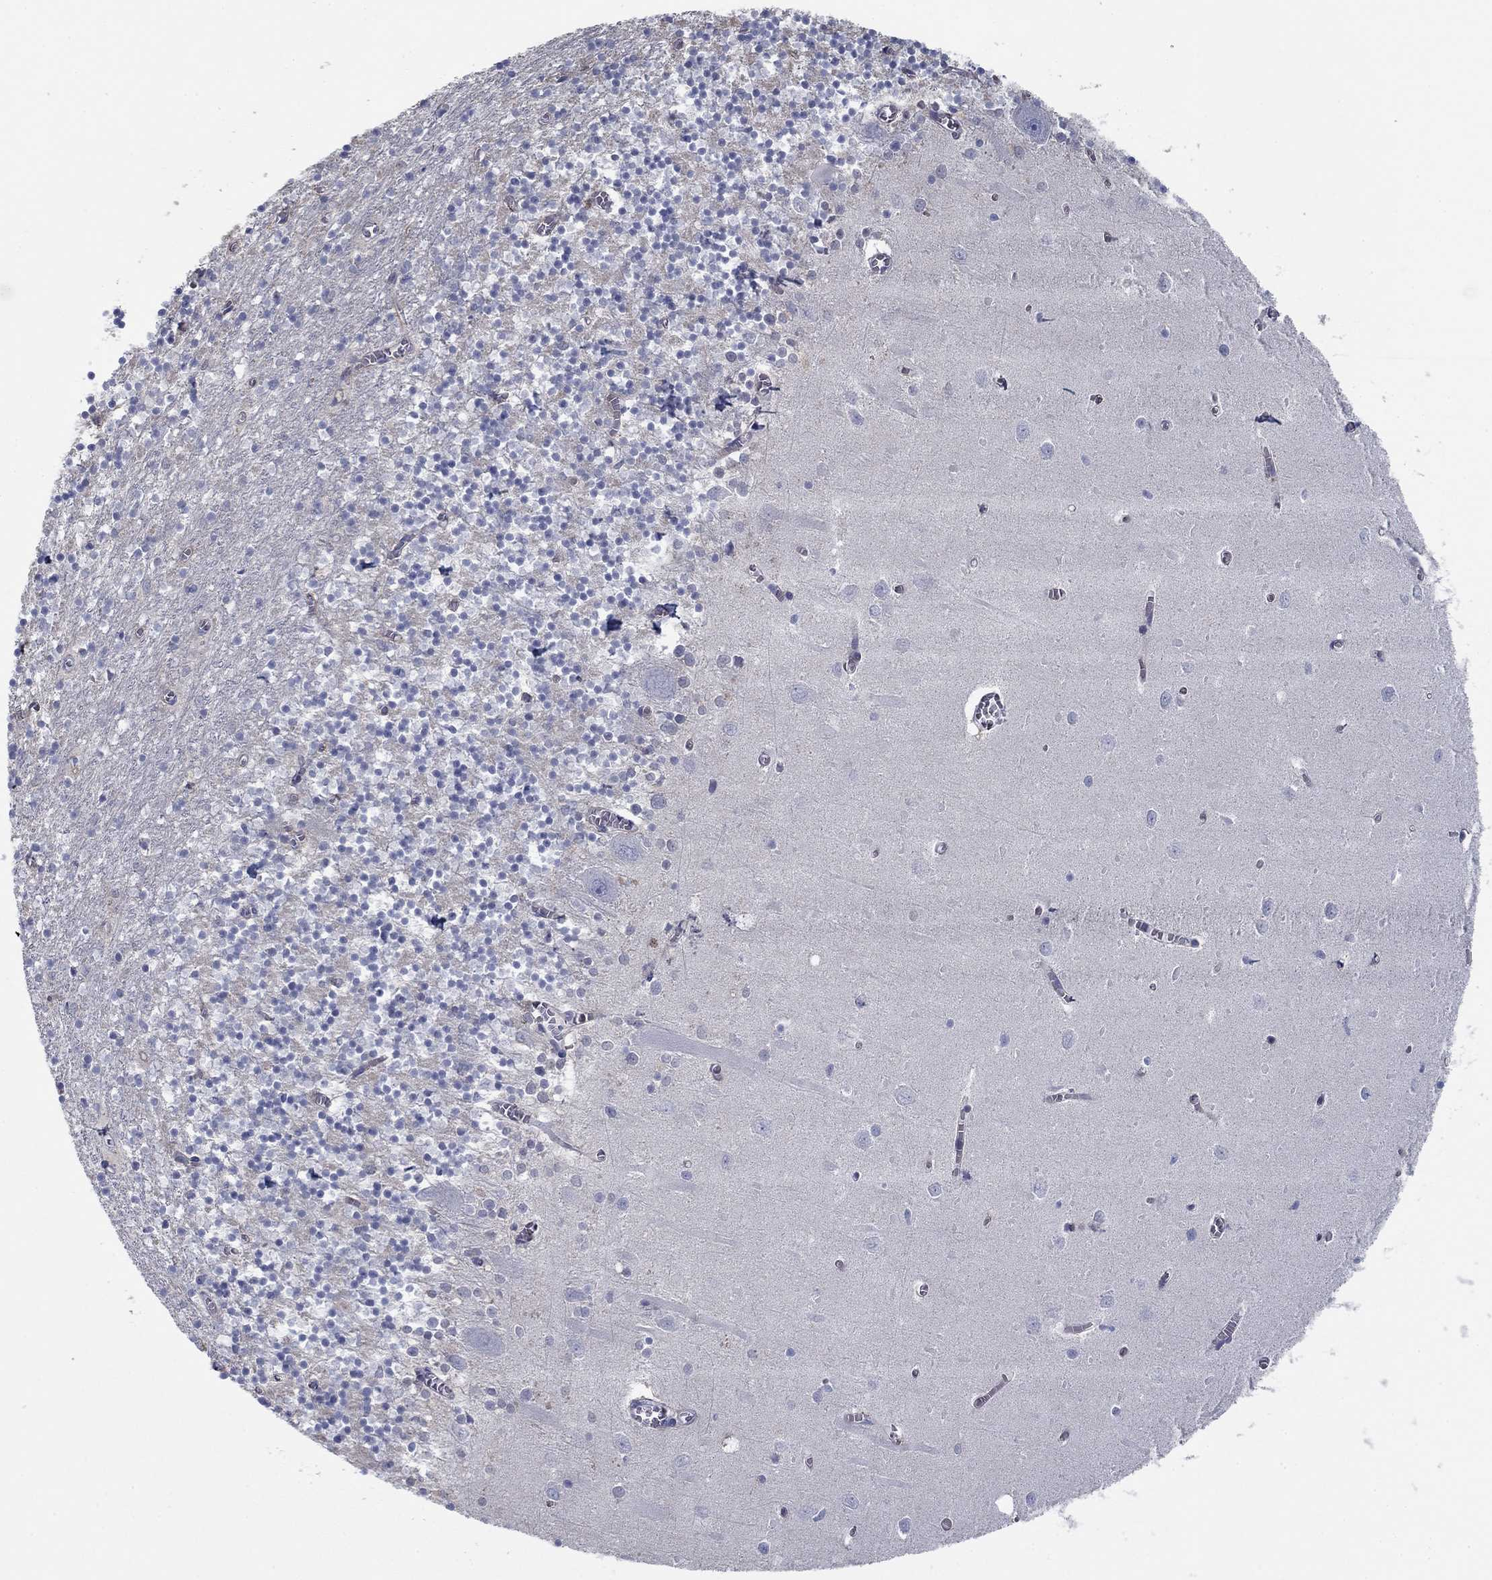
{"staining": {"intensity": "negative", "quantity": "none", "location": "none"}, "tissue": "cerebellum", "cell_type": "Cells in granular layer", "image_type": "normal", "snomed": [{"axis": "morphology", "description": "Normal tissue, NOS"}, {"axis": "topography", "description": "Cerebellum"}], "caption": "IHC photomicrograph of benign cerebellum: human cerebellum stained with DAB (3,3'-diaminobenzidine) shows no significant protein expression in cells in granular layer.", "gene": "APOC3", "patient": {"sex": "female", "age": 64}}